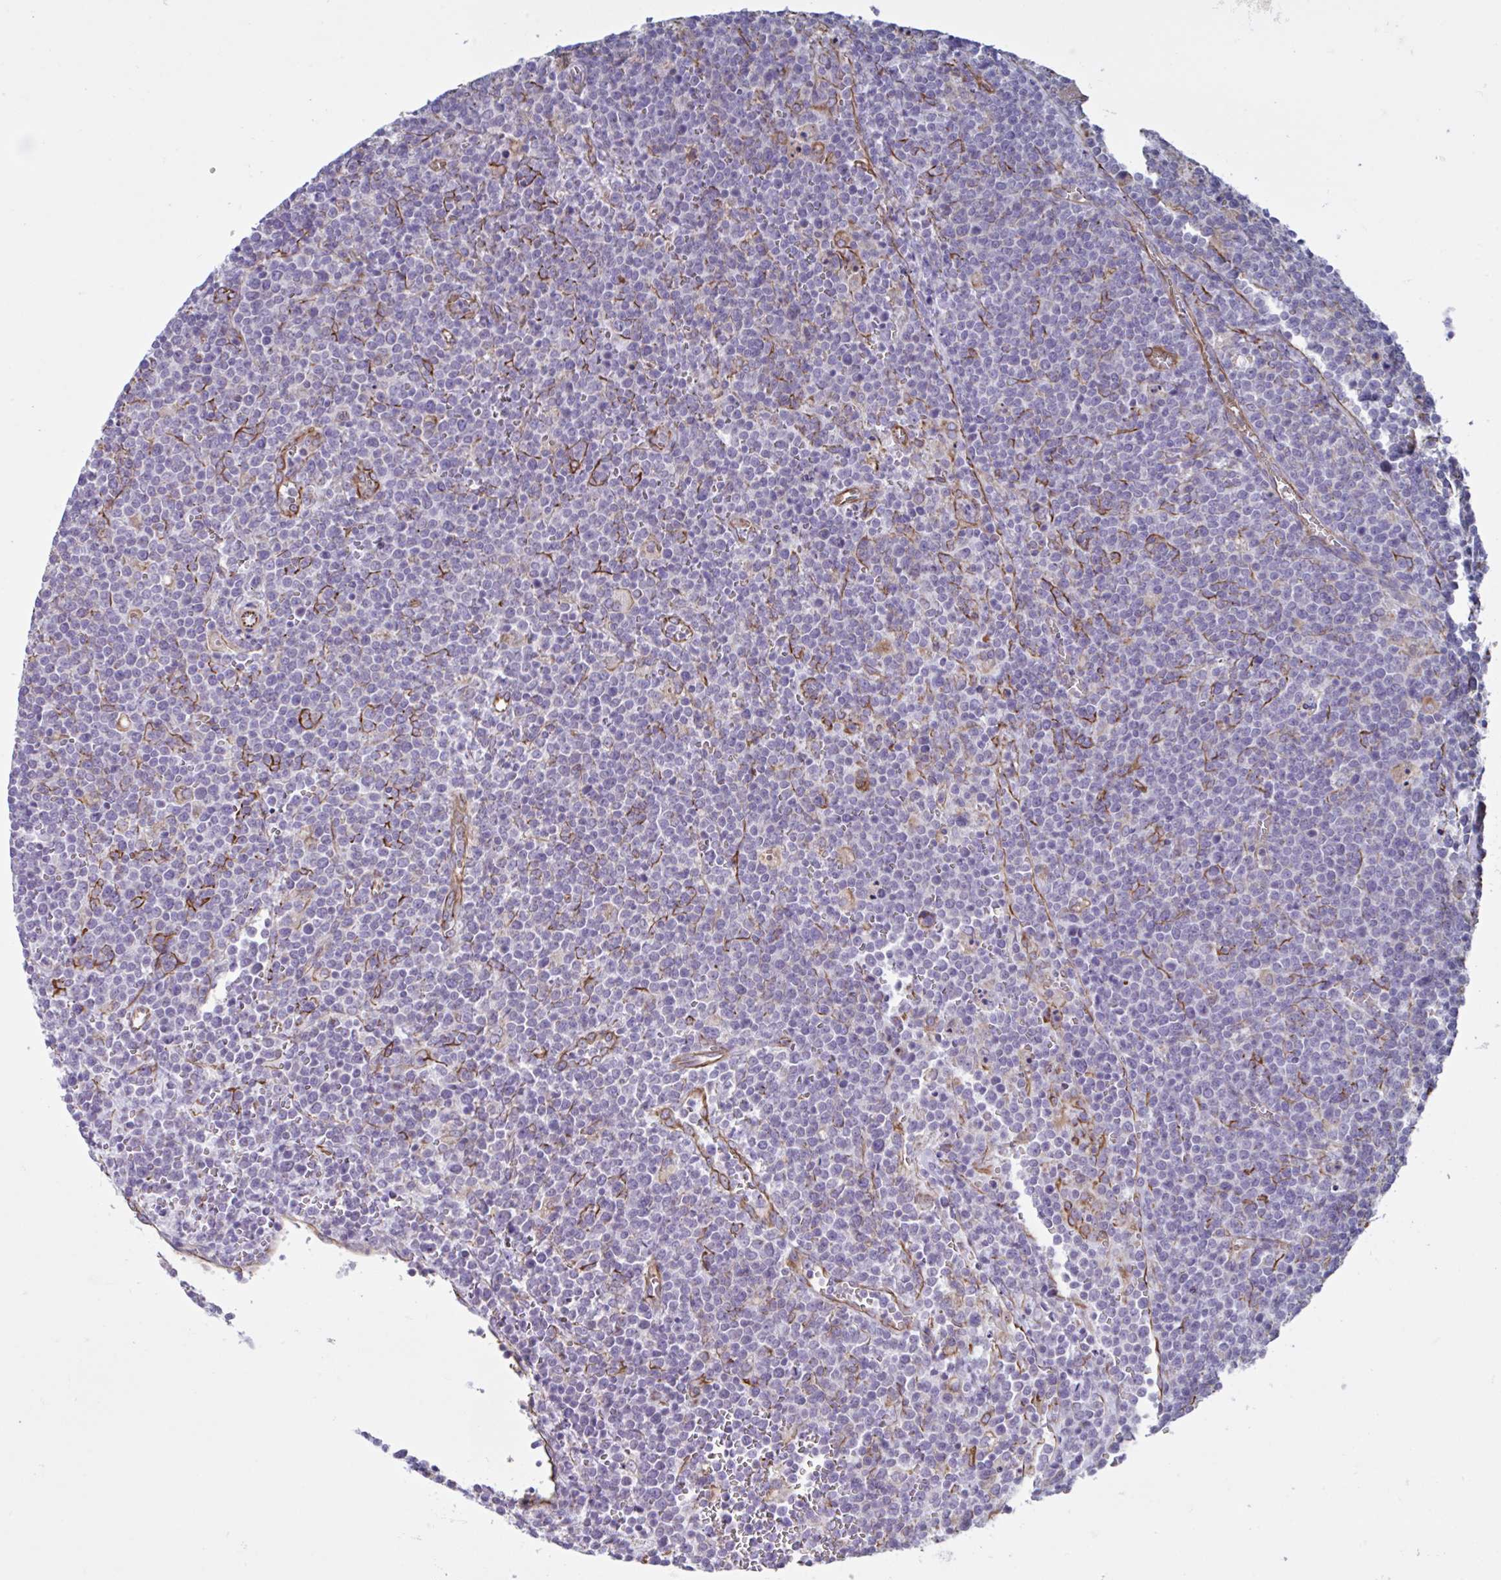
{"staining": {"intensity": "negative", "quantity": "none", "location": "none"}, "tissue": "lymphoma", "cell_type": "Tumor cells", "image_type": "cancer", "snomed": [{"axis": "morphology", "description": "Malignant lymphoma, non-Hodgkin's type, High grade"}, {"axis": "topography", "description": "Lymph node"}], "caption": "This micrograph is of high-grade malignant lymphoma, non-Hodgkin's type stained with immunohistochemistry (IHC) to label a protein in brown with the nuclei are counter-stained blue. There is no positivity in tumor cells.", "gene": "TMEM86B", "patient": {"sex": "male", "age": 61}}